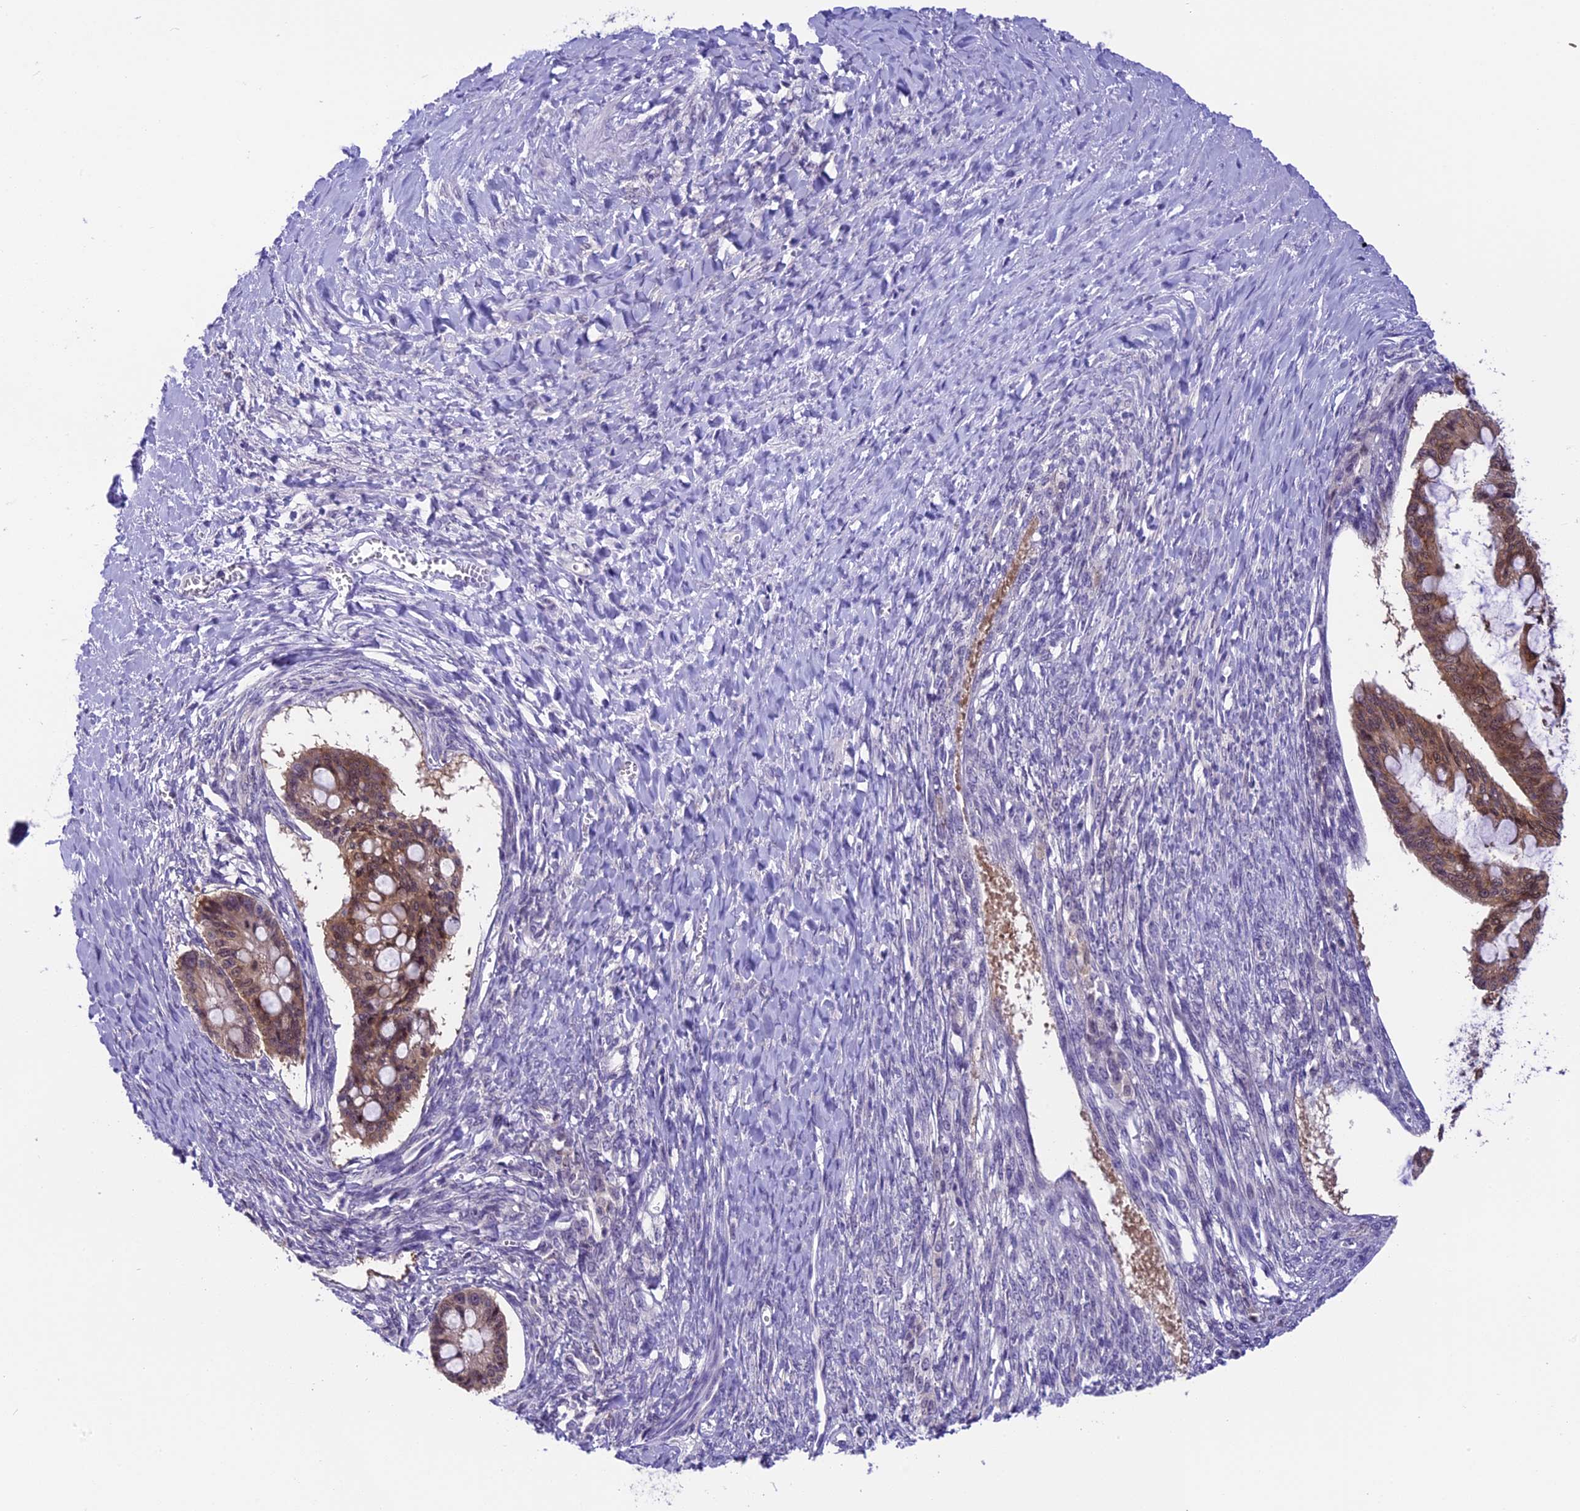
{"staining": {"intensity": "moderate", "quantity": "25%-75%", "location": "cytoplasmic/membranous,nuclear"}, "tissue": "ovarian cancer", "cell_type": "Tumor cells", "image_type": "cancer", "snomed": [{"axis": "morphology", "description": "Cystadenocarcinoma, mucinous, NOS"}, {"axis": "topography", "description": "Ovary"}], "caption": "A brown stain highlights moderate cytoplasmic/membranous and nuclear staining of a protein in human ovarian cancer tumor cells. (DAB (3,3'-diaminobenzidine) = brown stain, brightfield microscopy at high magnification).", "gene": "PRR15", "patient": {"sex": "female", "age": 73}}